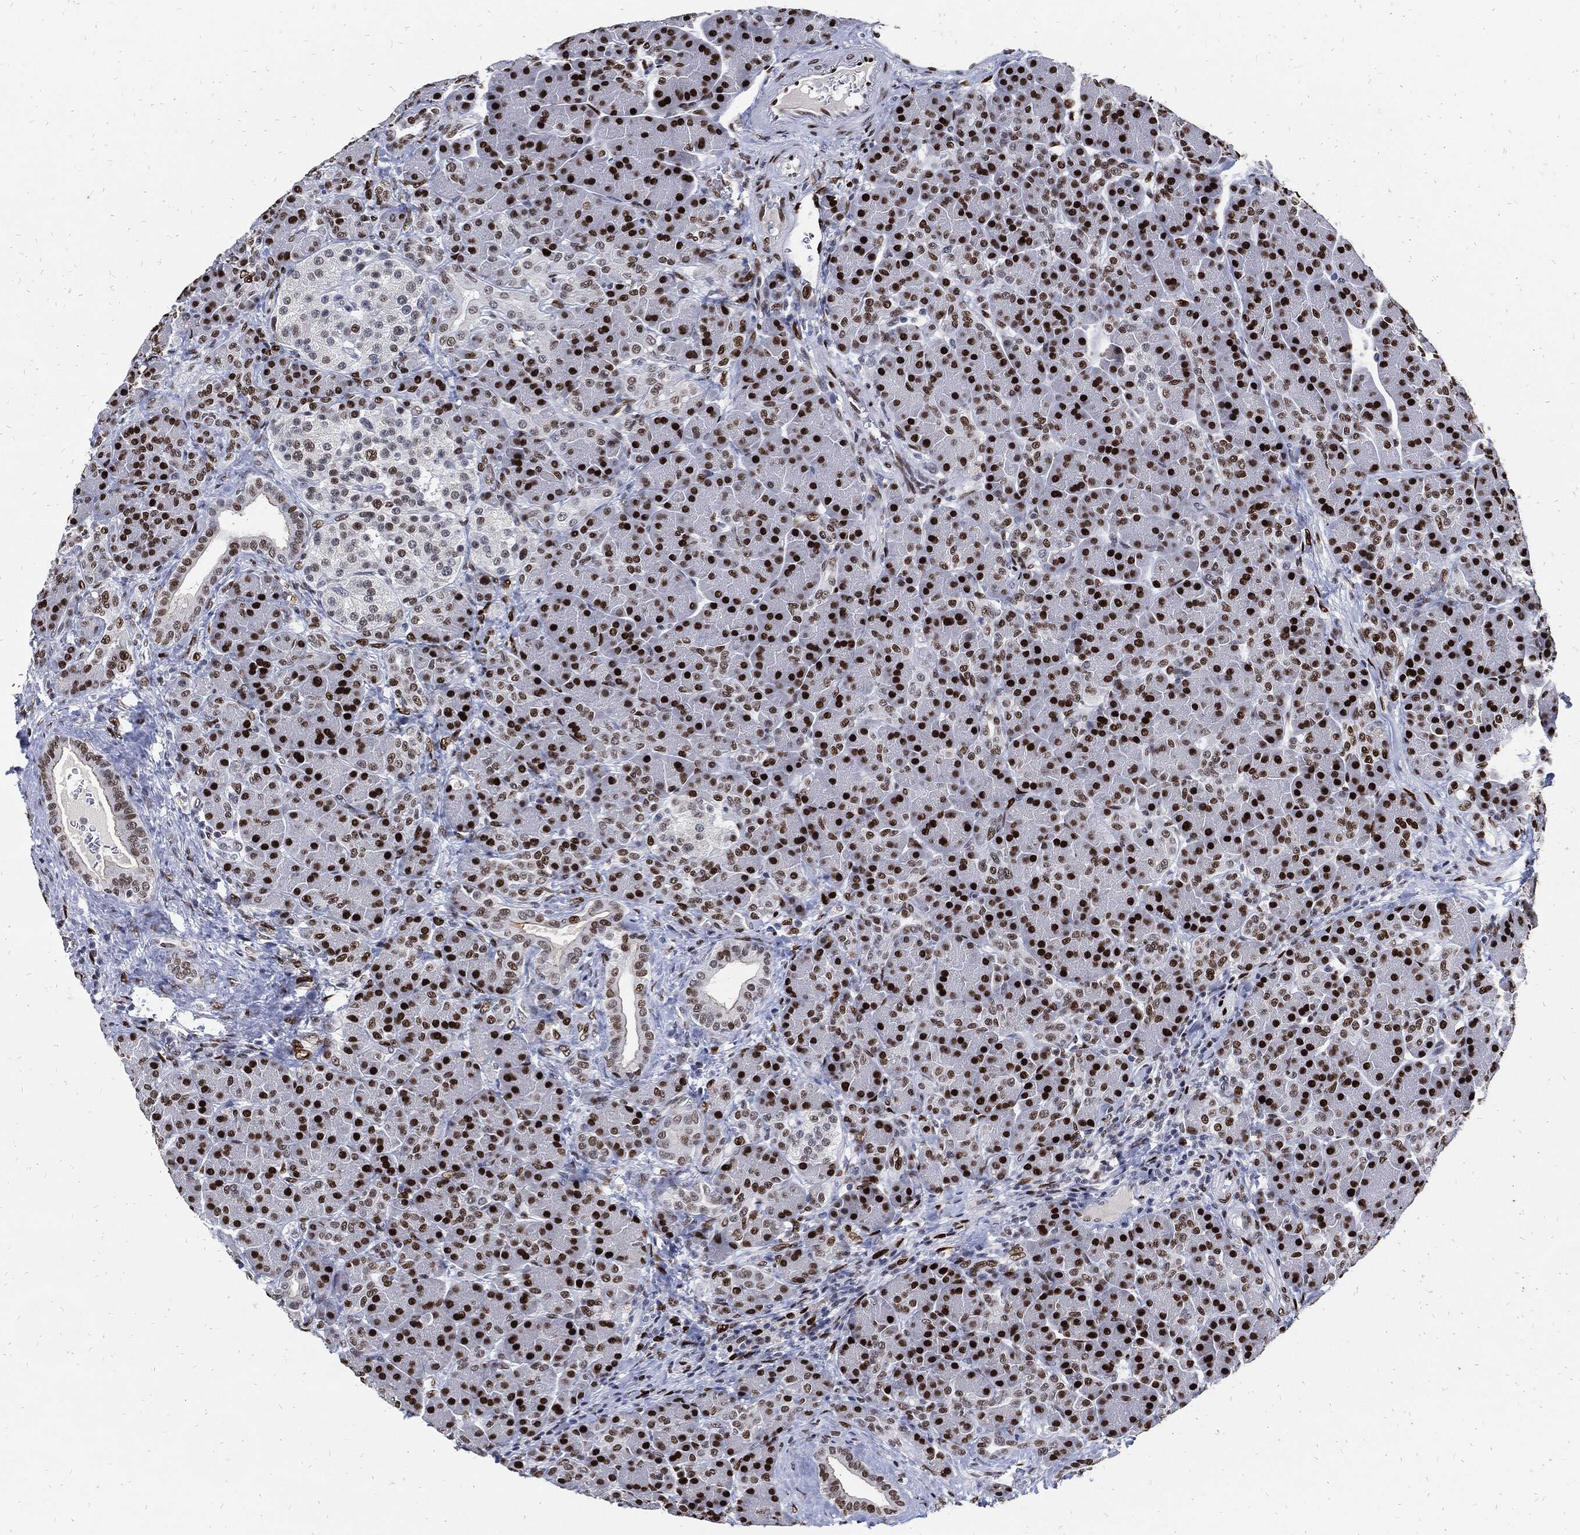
{"staining": {"intensity": "strong", "quantity": ">75%", "location": "nuclear"}, "tissue": "pancreas", "cell_type": "Exocrine glandular cells", "image_type": "normal", "snomed": [{"axis": "morphology", "description": "Normal tissue, NOS"}, {"axis": "topography", "description": "Pancreas"}], "caption": "Protein expression analysis of benign pancreas reveals strong nuclear staining in about >75% of exocrine glandular cells.", "gene": "JUN", "patient": {"sex": "female", "age": 63}}